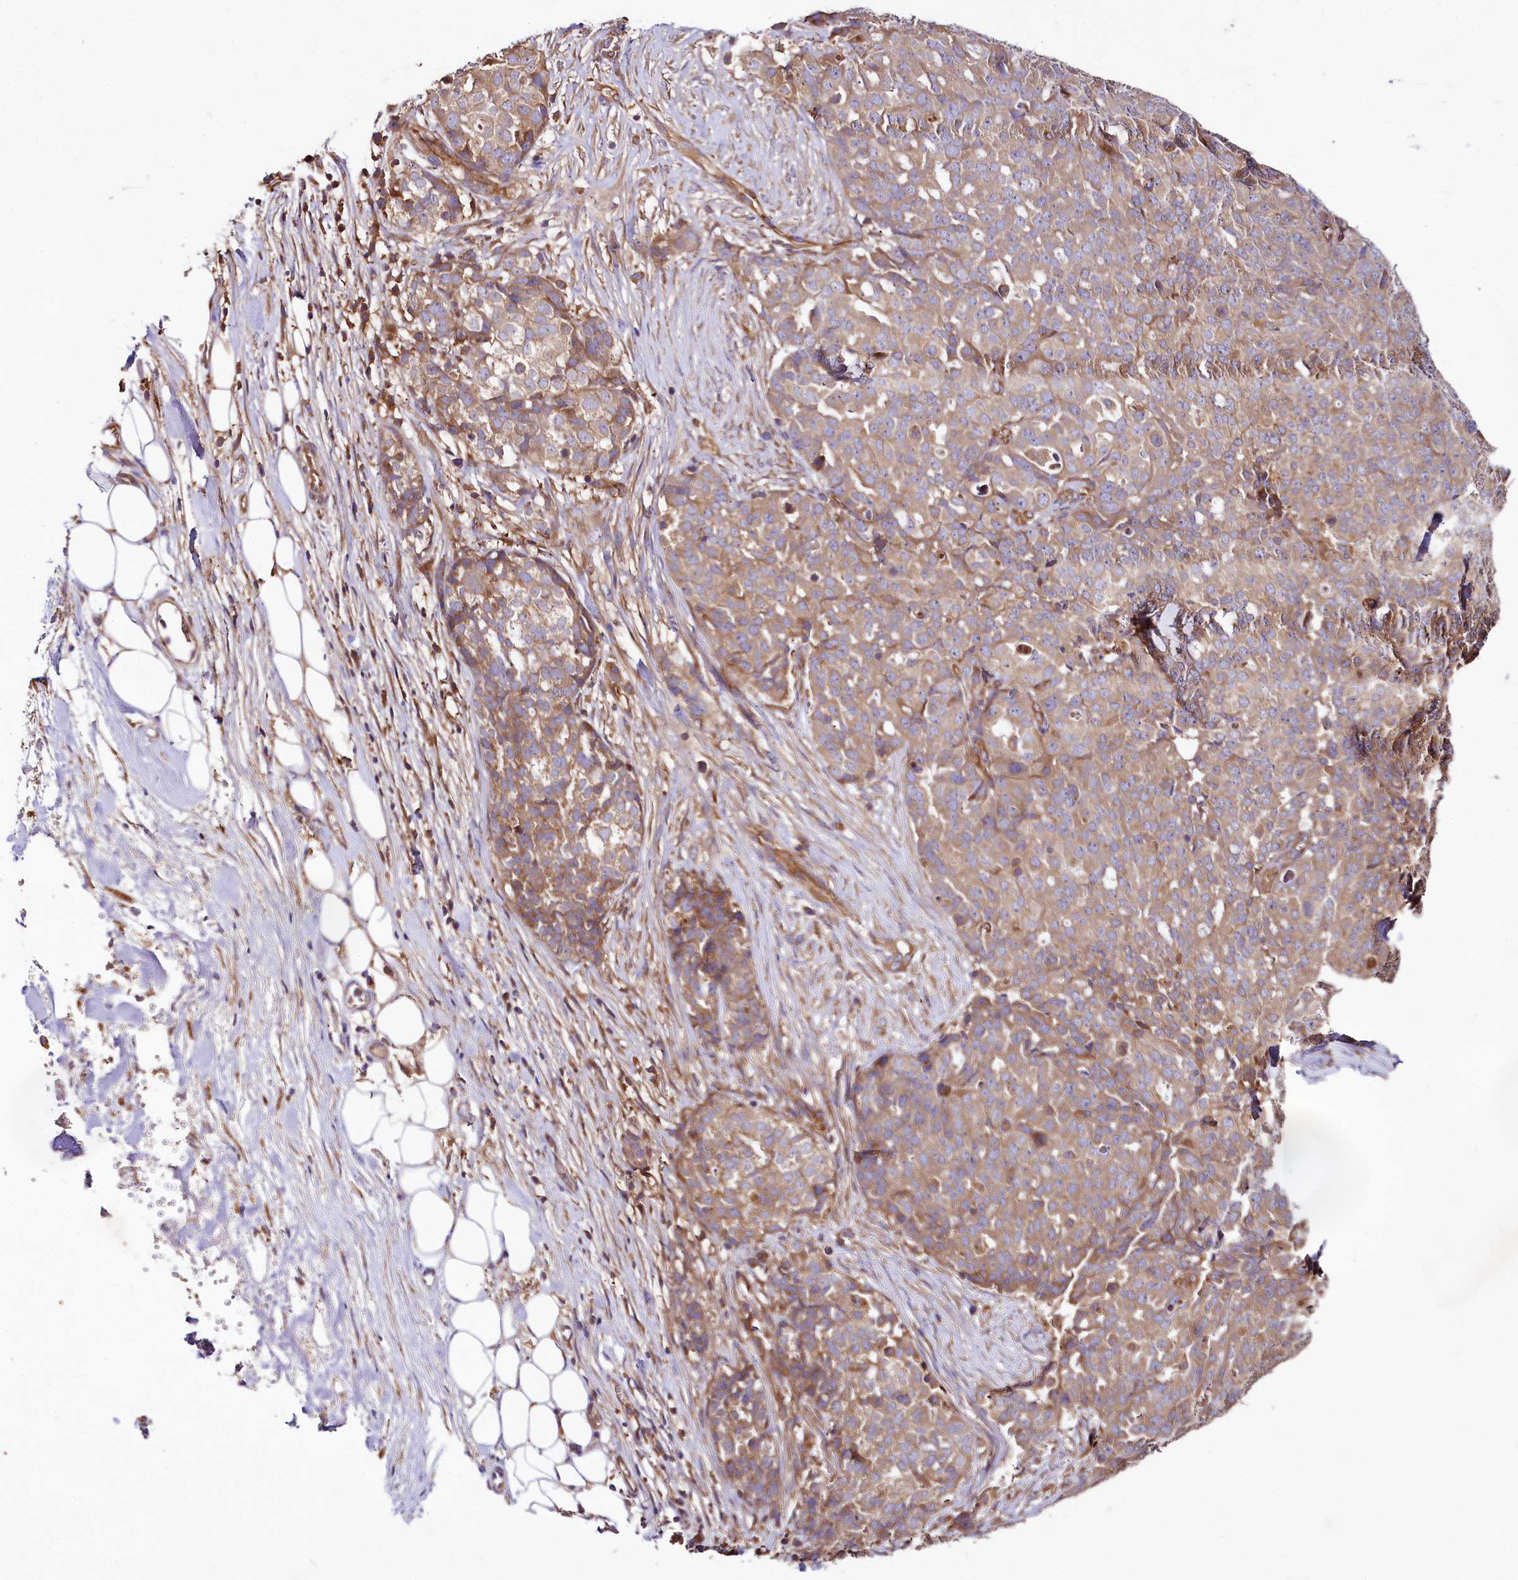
{"staining": {"intensity": "weak", "quantity": ">75%", "location": "cytoplasmic/membranous"}, "tissue": "ovarian cancer", "cell_type": "Tumor cells", "image_type": "cancer", "snomed": [{"axis": "morphology", "description": "Cystadenocarcinoma, serous, NOS"}, {"axis": "topography", "description": "Soft tissue"}, {"axis": "topography", "description": "Ovary"}], "caption": "Ovarian cancer (serous cystadenocarcinoma) tissue reveals weak cytoplasmic/membranous expression in about >75% of tumor cells, visualized by immunohistochemistry. (IHC, brightfield microscopy, high magnification).", "gene": "CEP295", "patient": {"sex": "female", "age": 57}}